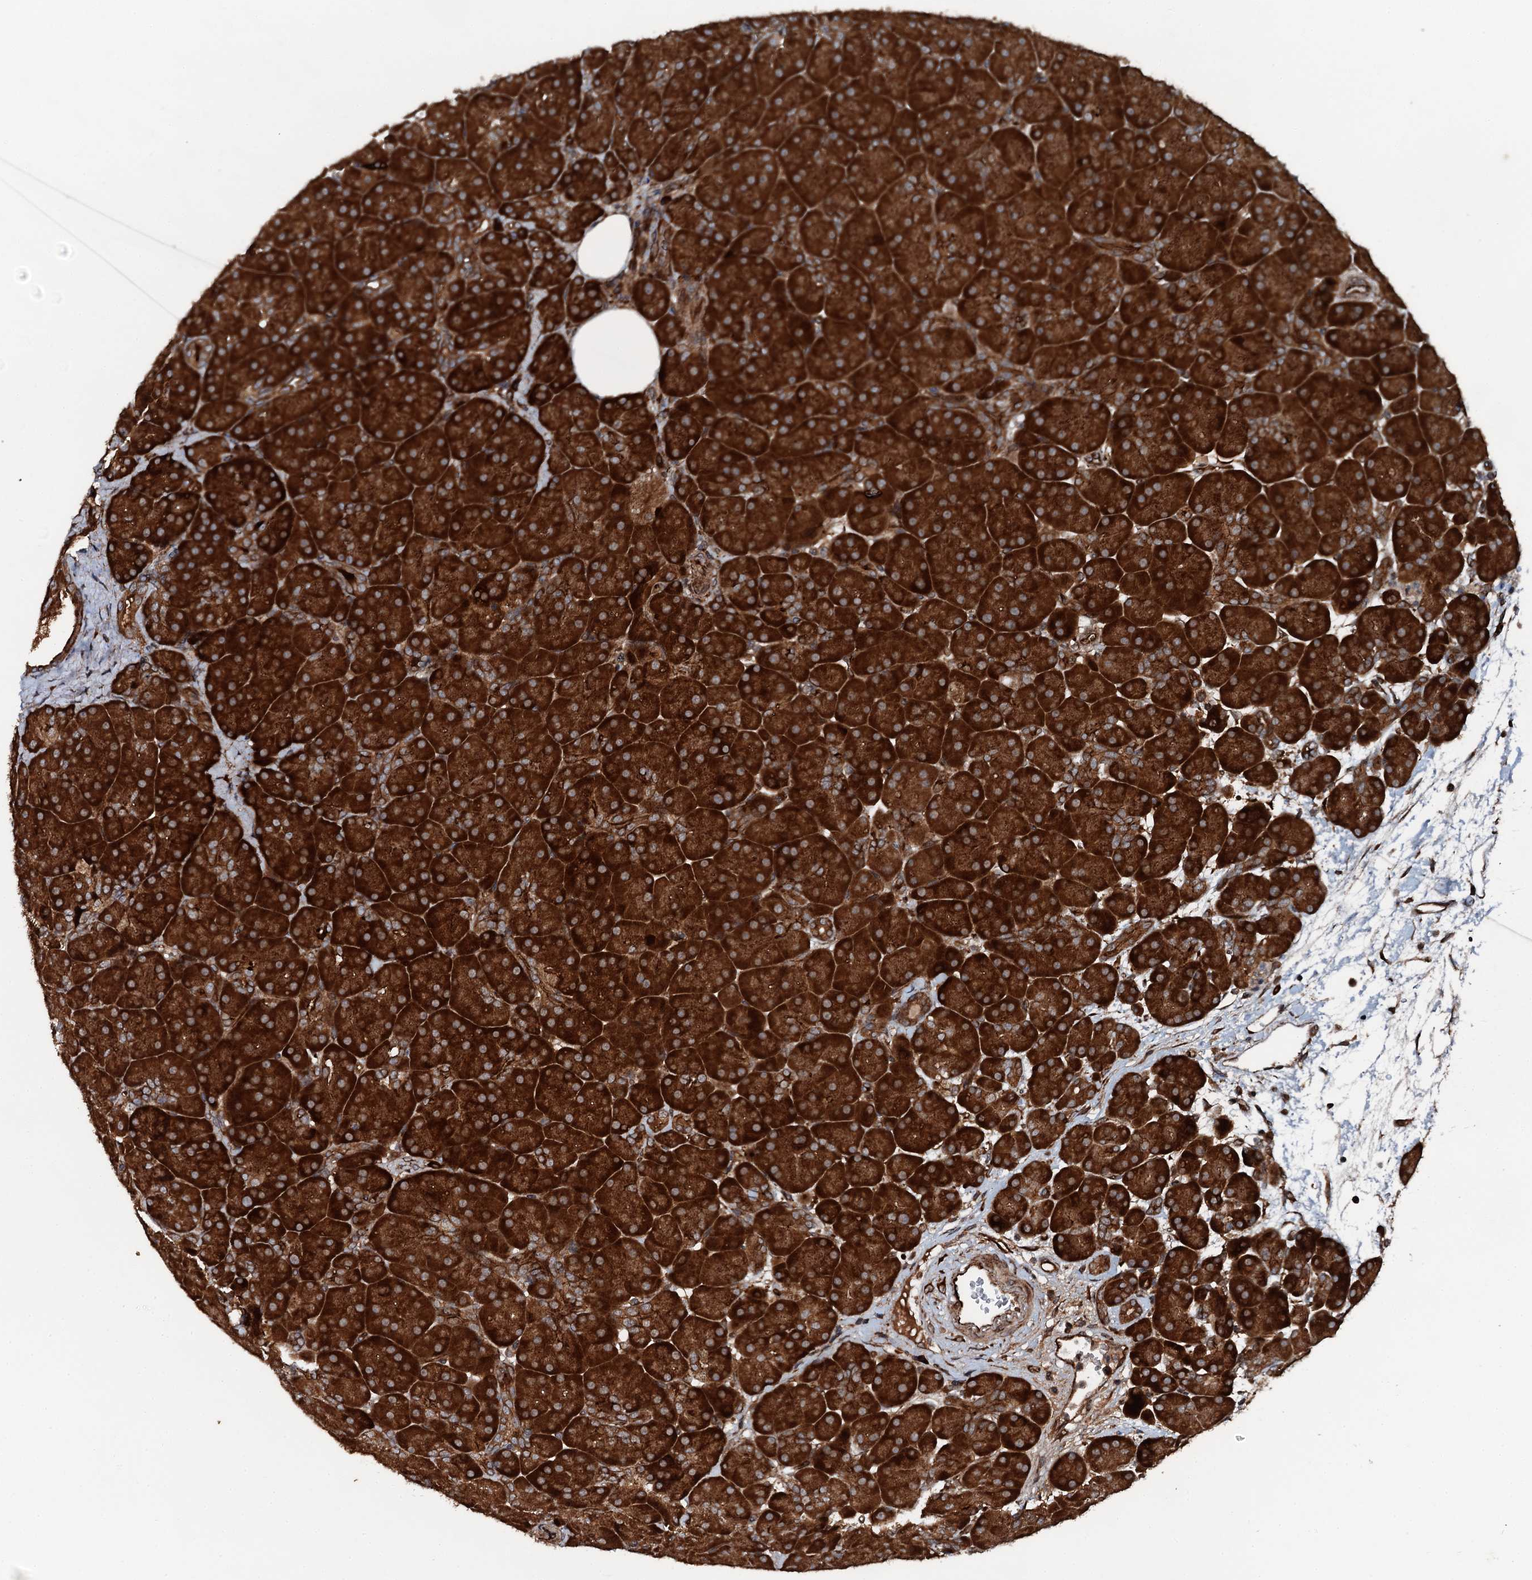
{"staining": {"intensity": "strong", "quantity": ">75%", "location": "cytoplasmic/membranous"}, "tissue": "pancreas", "cell_type": "Exocrine glandular cells", "image_type": "normal", "snomed": [{"axis": "morphology", "description": "Normal tissue, NOS"}, {"axis": "topography", "description": "Pancreas"}], "caption": "Immunohistochemical staining of unremarkable human pancreas shows high levels of strong cytoplasmic/membranous staining in approximately >75% of exocrine glandular cells.", "gene": "FLYWCH1", "patient": {"sex": "male", "age": 66}}